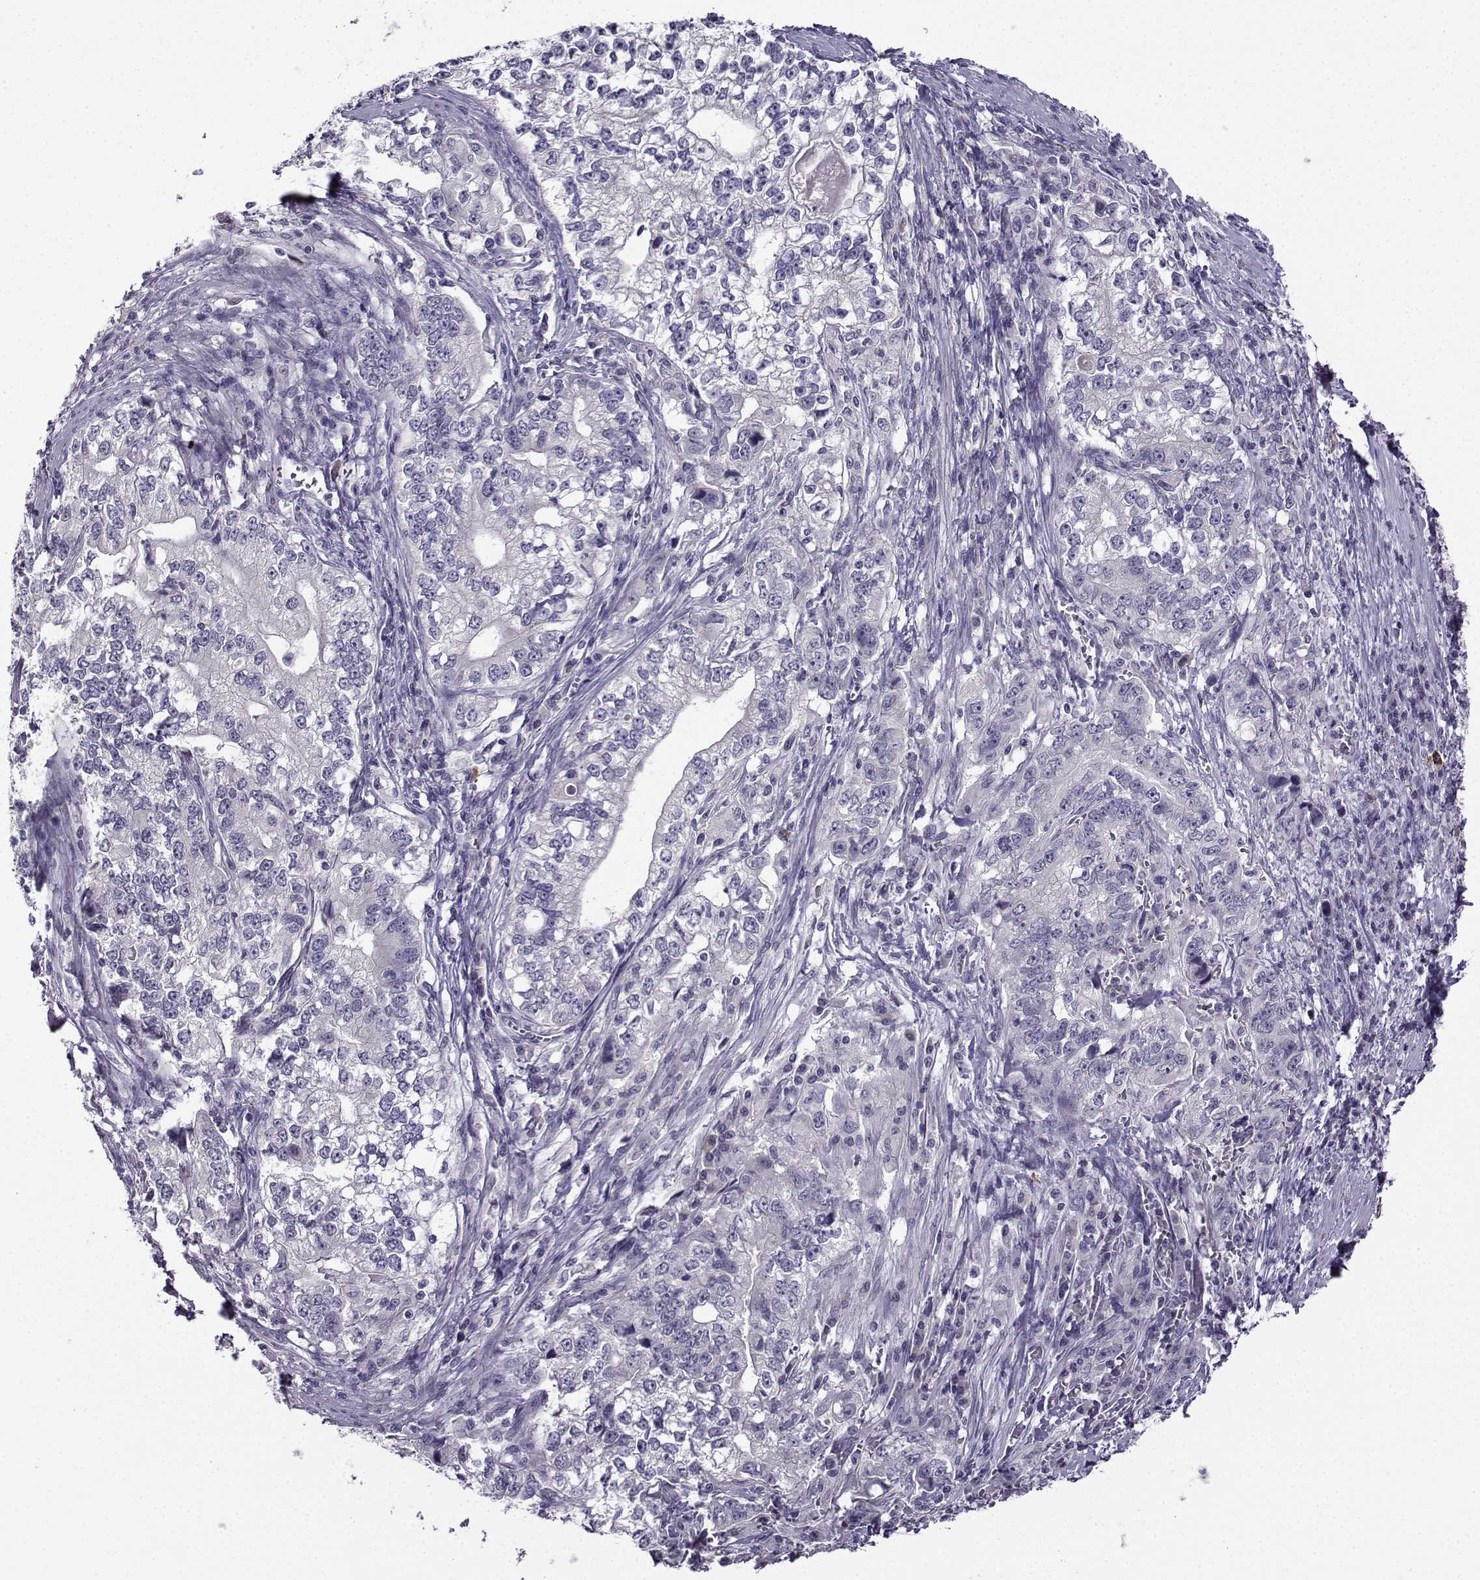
{"staining": {"intensity": "negative", "quantity": "none", "location": "none"}, "tissue": "stomach cancer", "cell_type": "Tumor cells", "image_type": "cancer", "snomed": [{"axis": "morphology", "description": "Adenocarcinoma, NOS"}, {"axis": "topography", "description": "Stomach, lower"}], "caption": "Immunohistochemical staining of human stomach cancer (adenocarcinoma) displays no significant staining in tumor cells. The staining is performed using DAB brown chromogen with nuclei counter-stained in using hematoxylin.", "gene": "CRYBB1", "patient": {"sex": "female", "age": 72}}